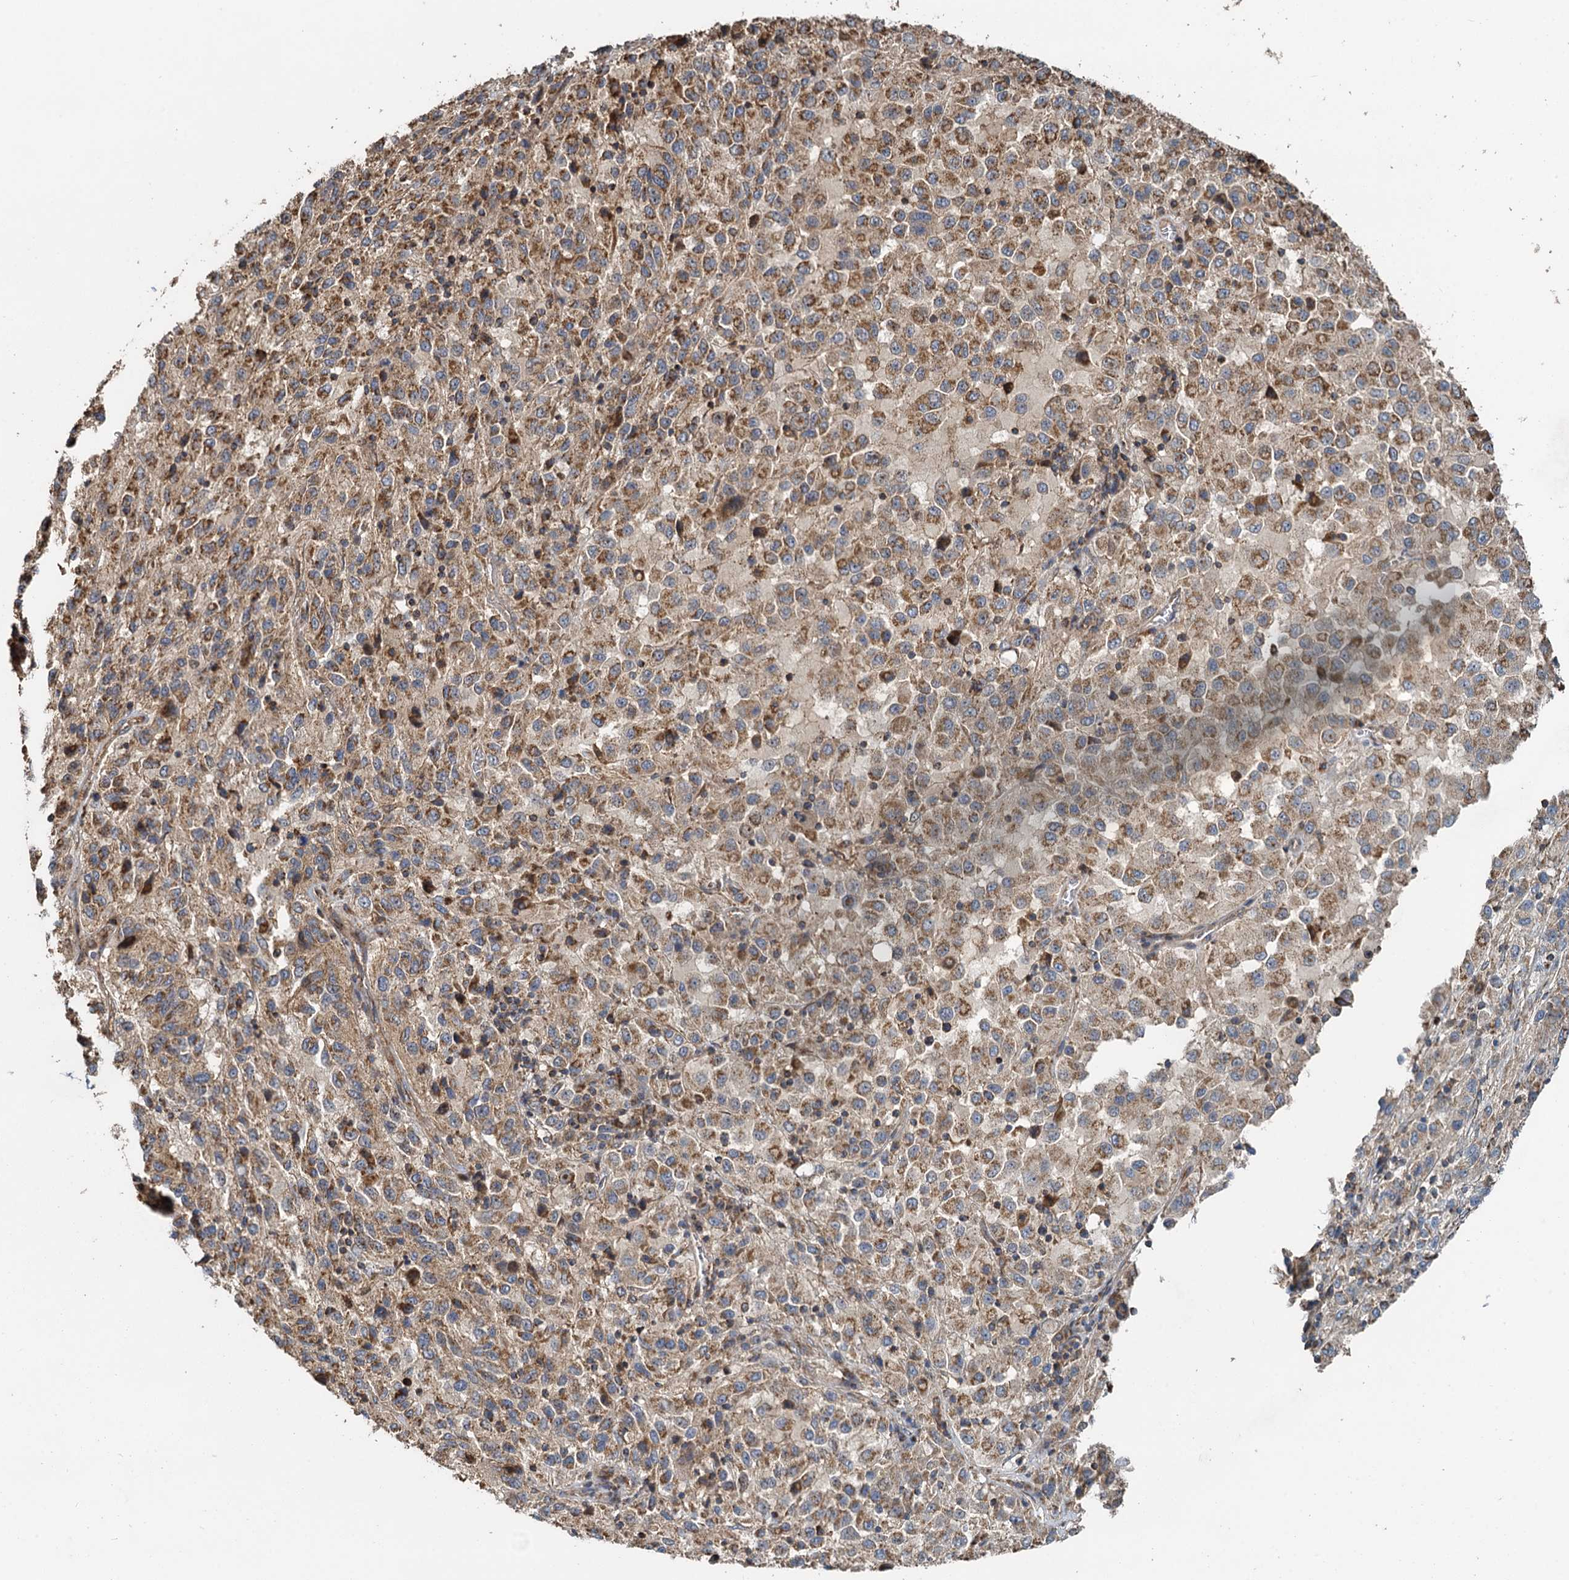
{"staining": {"intensity": "moderate", "quantity": ">75%", "location": "cytoplasmic/membranous"}, "tissue": "melanoma", "cell_type": "Tumor cells", "image_type": "cancer", "snomed": [{"axis": "morphology", "description": "Malignant melanoma, Metastatic site"}, {"axis": "topography", "description": "Lung"}], "caption": "DAB immunohistochemical staining of human melanoma demonstrates moderate cytoplasmic/membranous protein expression in about >75% of tumor cells.", "gene": "SDS", "patient": {"sex": "male", "age": 64}}